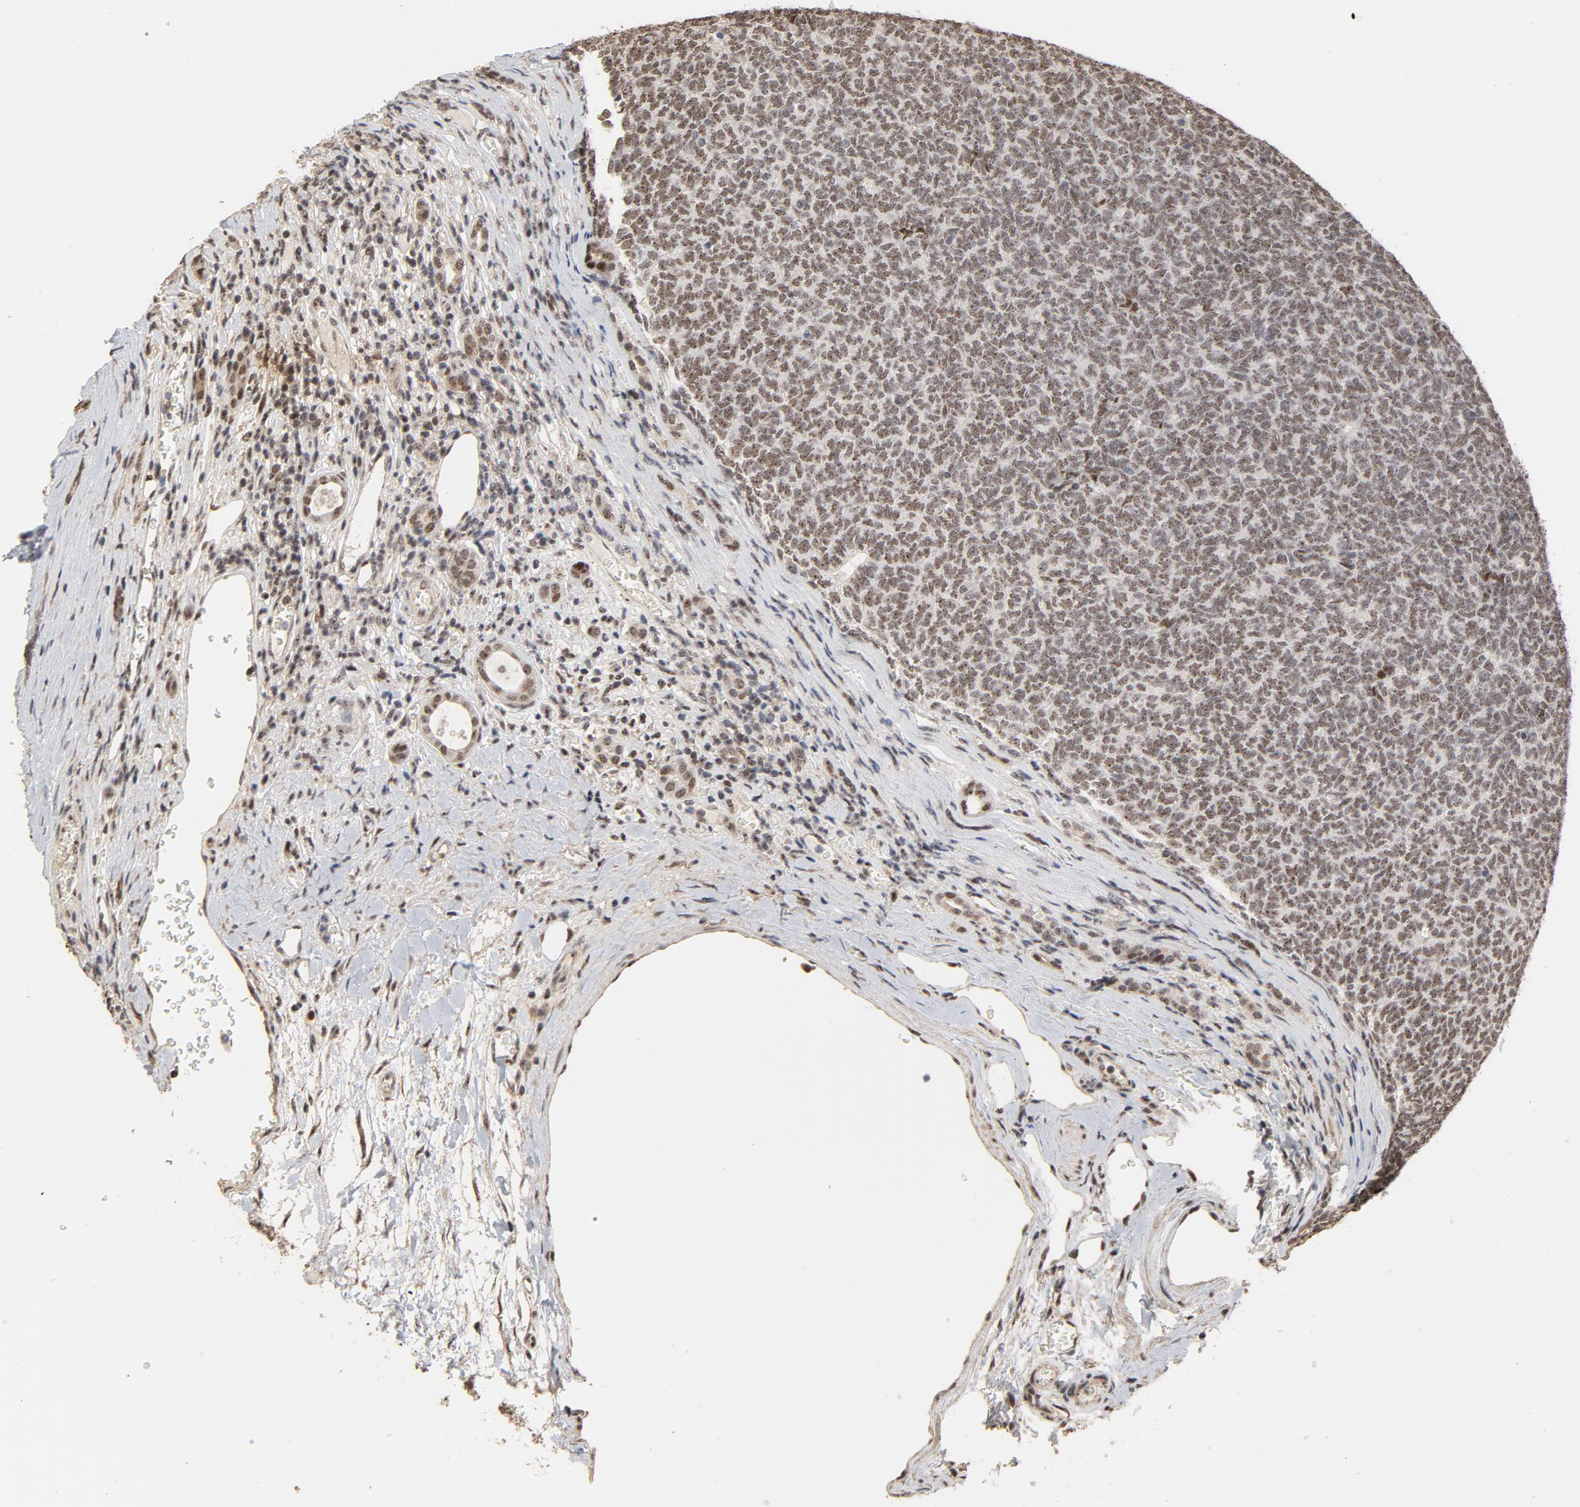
{"staining": {"intensity": "moderate", "quantity": ">75%", "location": "nuclear"}, "tissue": "renal cancer", "cell_type": "Tumor cells", "image_type": "cancer", "snomed": [{"axis": "morphology", "description": "Neoplasm, malignant, NOS"}, {"axis": "topography", "description": "Kidney"}], "caption": "This histopathology image demonstrates malignant neoplasm (renal) stained with IHC to label a protein in brown. The nuclear of tumor cells show moderate positivity for the protein. Nuclei are counter-stained blue.", "gene": "TP53RK", "patient": {"sex": "male", "age": 28}}